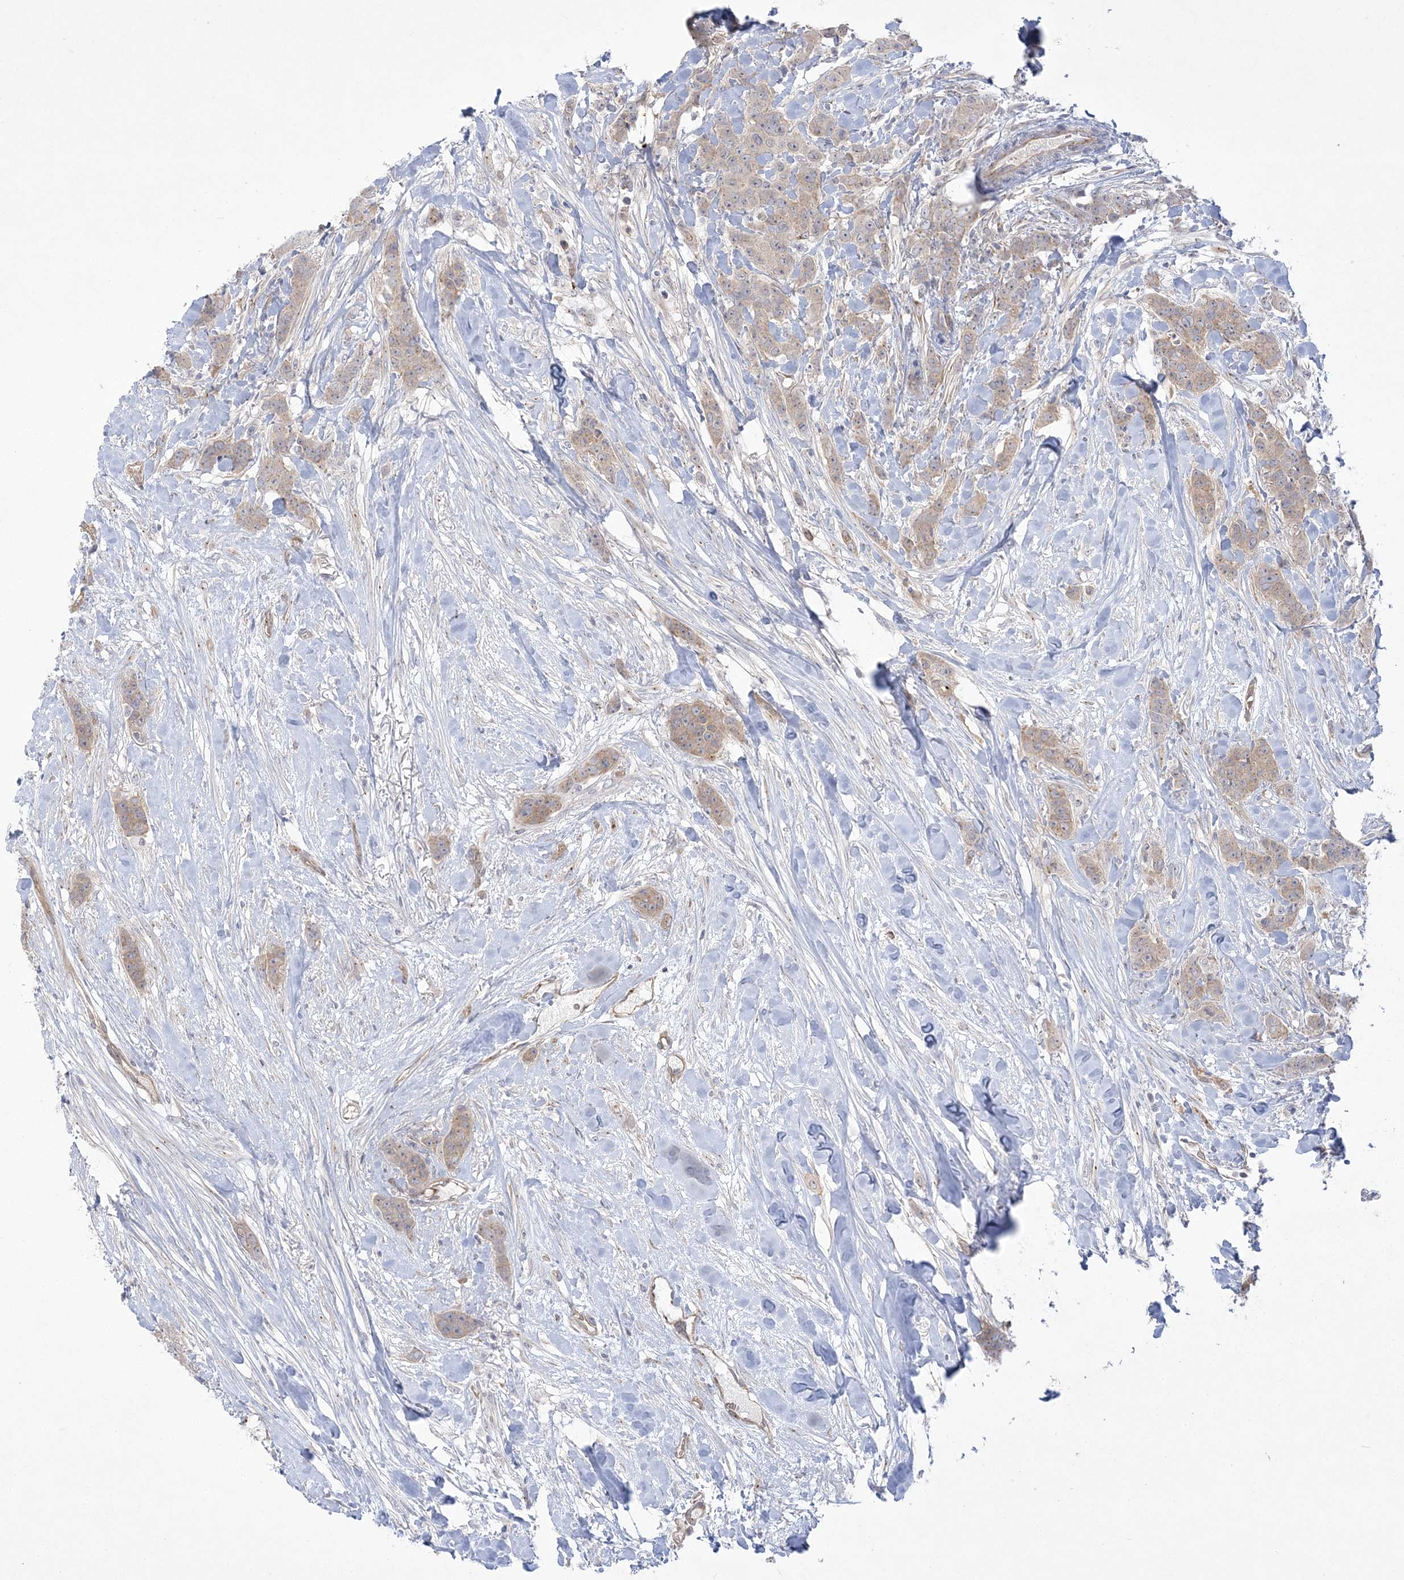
{"staining": {"intensity": "weak", "quantity": ">75%", "location": "cytoplasmic/membranous"}, "tissue": "breast cancer", "cell_type": "Tumor cells", "image_type": "cancer", "snomed": [{"axis": "morphology", "description": "Duct carcinoma"}, {"axis": "topography", "description": "Breast"}], "caption": "A high-resolution image shows immunohistochemistry staining of invasive ductal carcinoma (breast), which displays weak cytoplasmic/membranous staining in approximately >75% of tumor cells.", "gene": "ADAMTS12", "patient": {"sex": "female", "age": 40}}